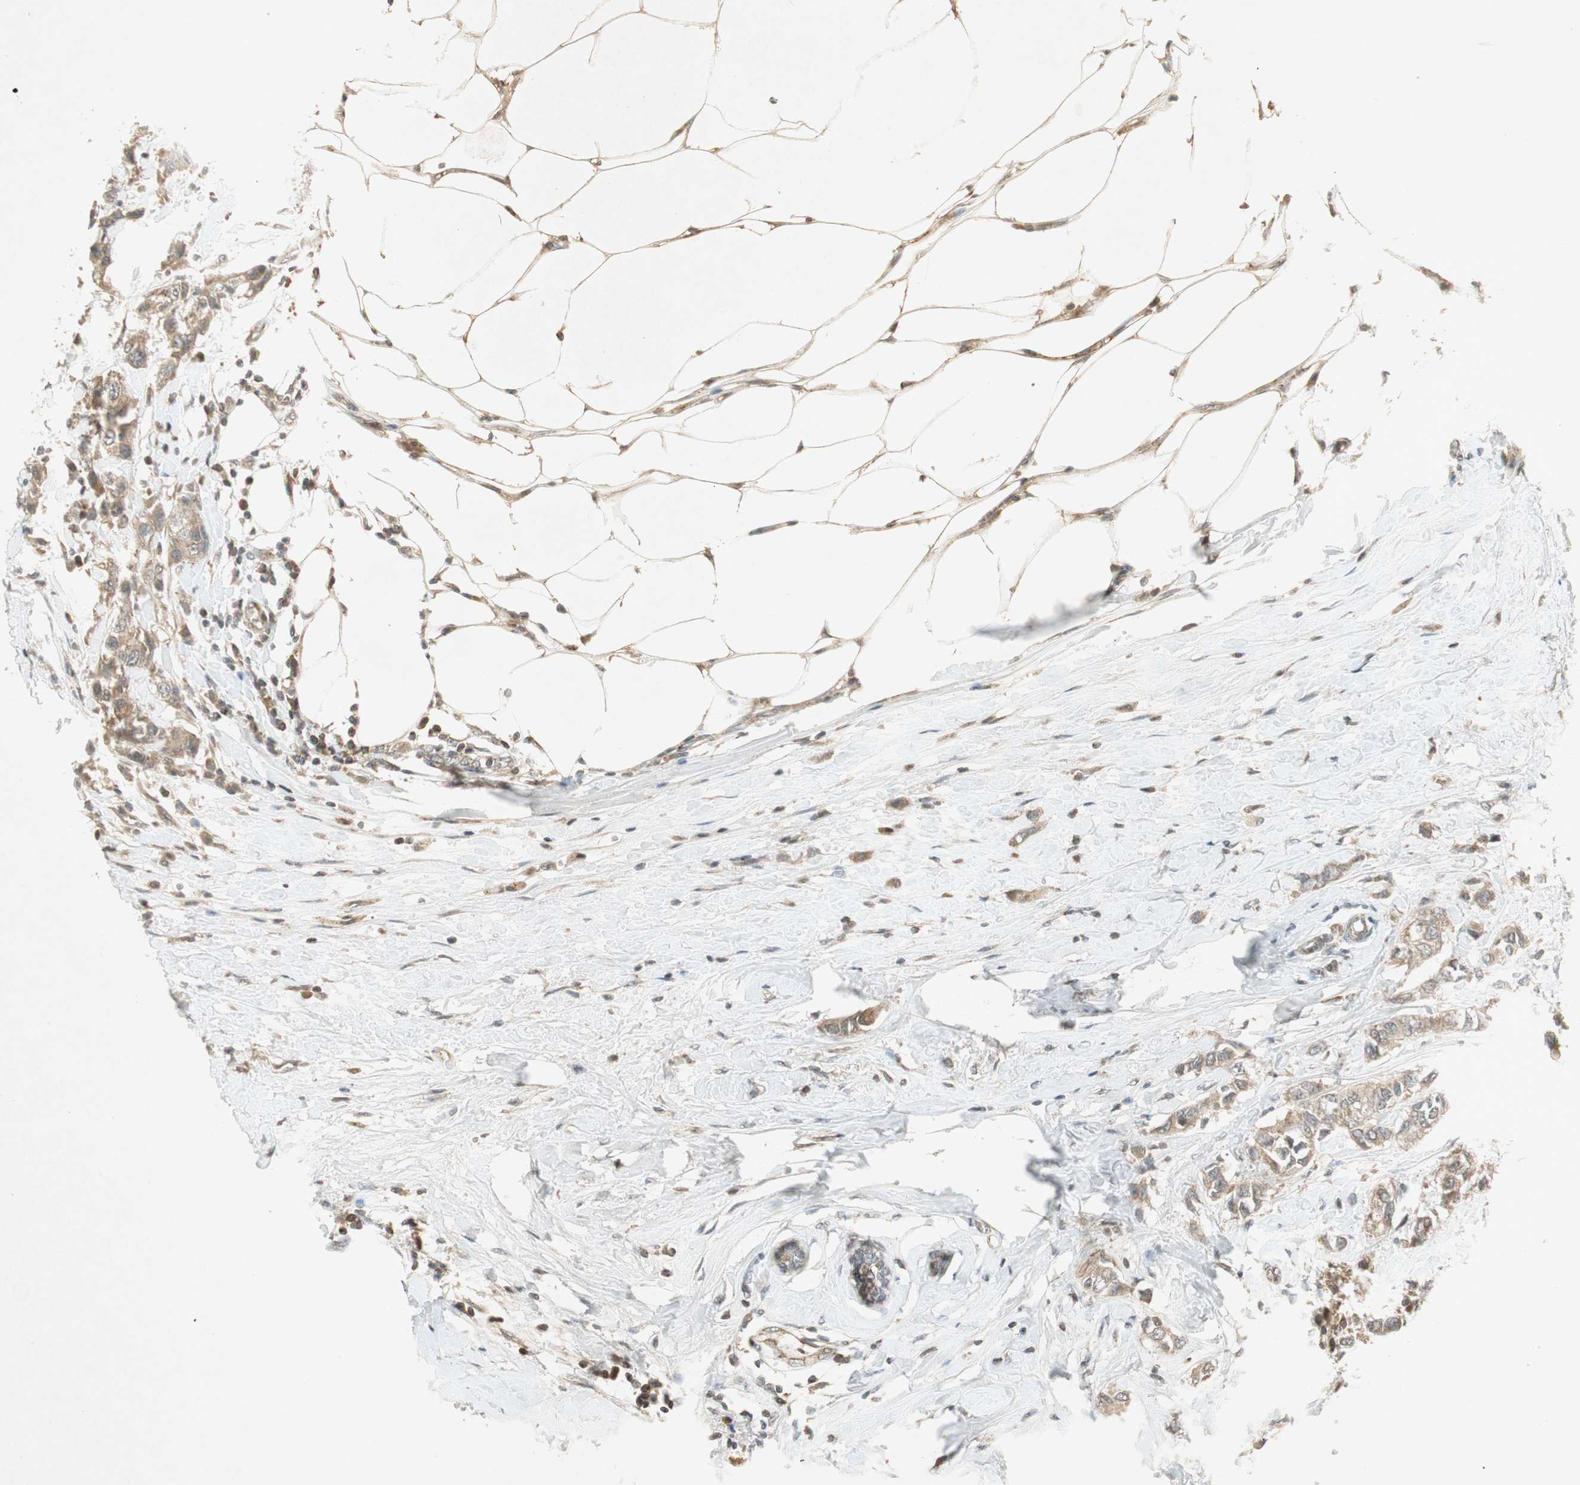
{"staining": {"intensity": "moderate", "quantity": ">75%", "location": "cytoplasmic/membranous"}, "tissue": "breast cancer", "cell_type": "Tumor cells", "image_type": "cancer", "snomed": [{"axis": "morphology", "description": "Duct carcinoma"}, {"axis": "topography", "description": "Breast"}], "caption": "Breast cancer tissue exhibits moderate cytoplasmic/membranous positivity in approximately >75% of tumor cells", "gene": "USP2", "patient": {"sex": "female", "age": 50}}